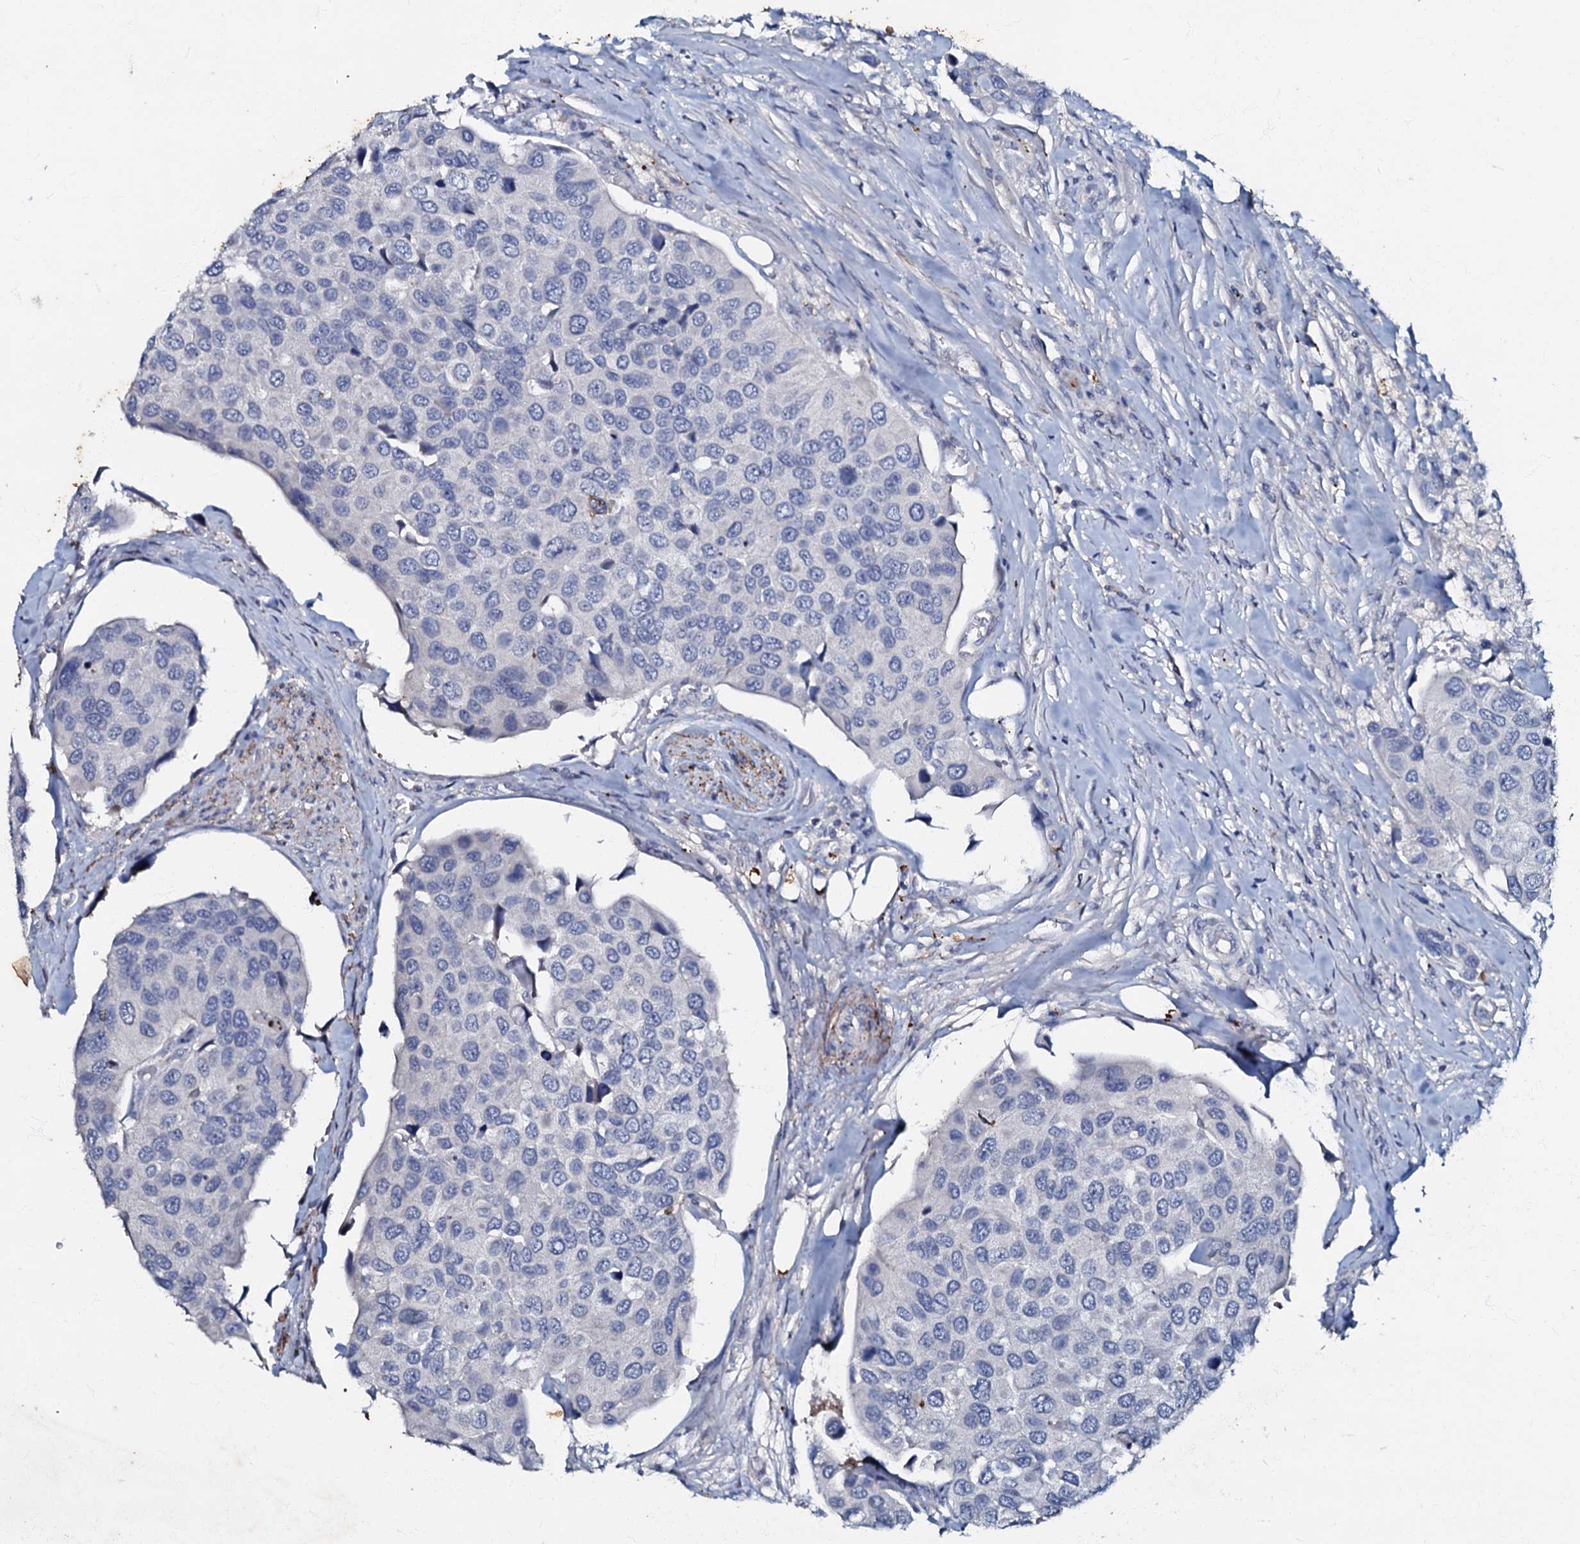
{"staining": {"intensity": "negative", "quantity": "none", "location": "none"}, "tissue": "urothelial cancer", "cell_type": "Tumor cells", "image_type": "cancer", "snomed": [{"axis": "morphology", "description": "Urothelial carcinoma, High grade"}, {"axis": "topography", "description": "Urinary bladder"}], "caption": "Human urothelial cancer stained for a protein using IHC displays no expression in tumor cells.", "gene": "MANSC4", "patient": {"sex": "male", "age": 74}}